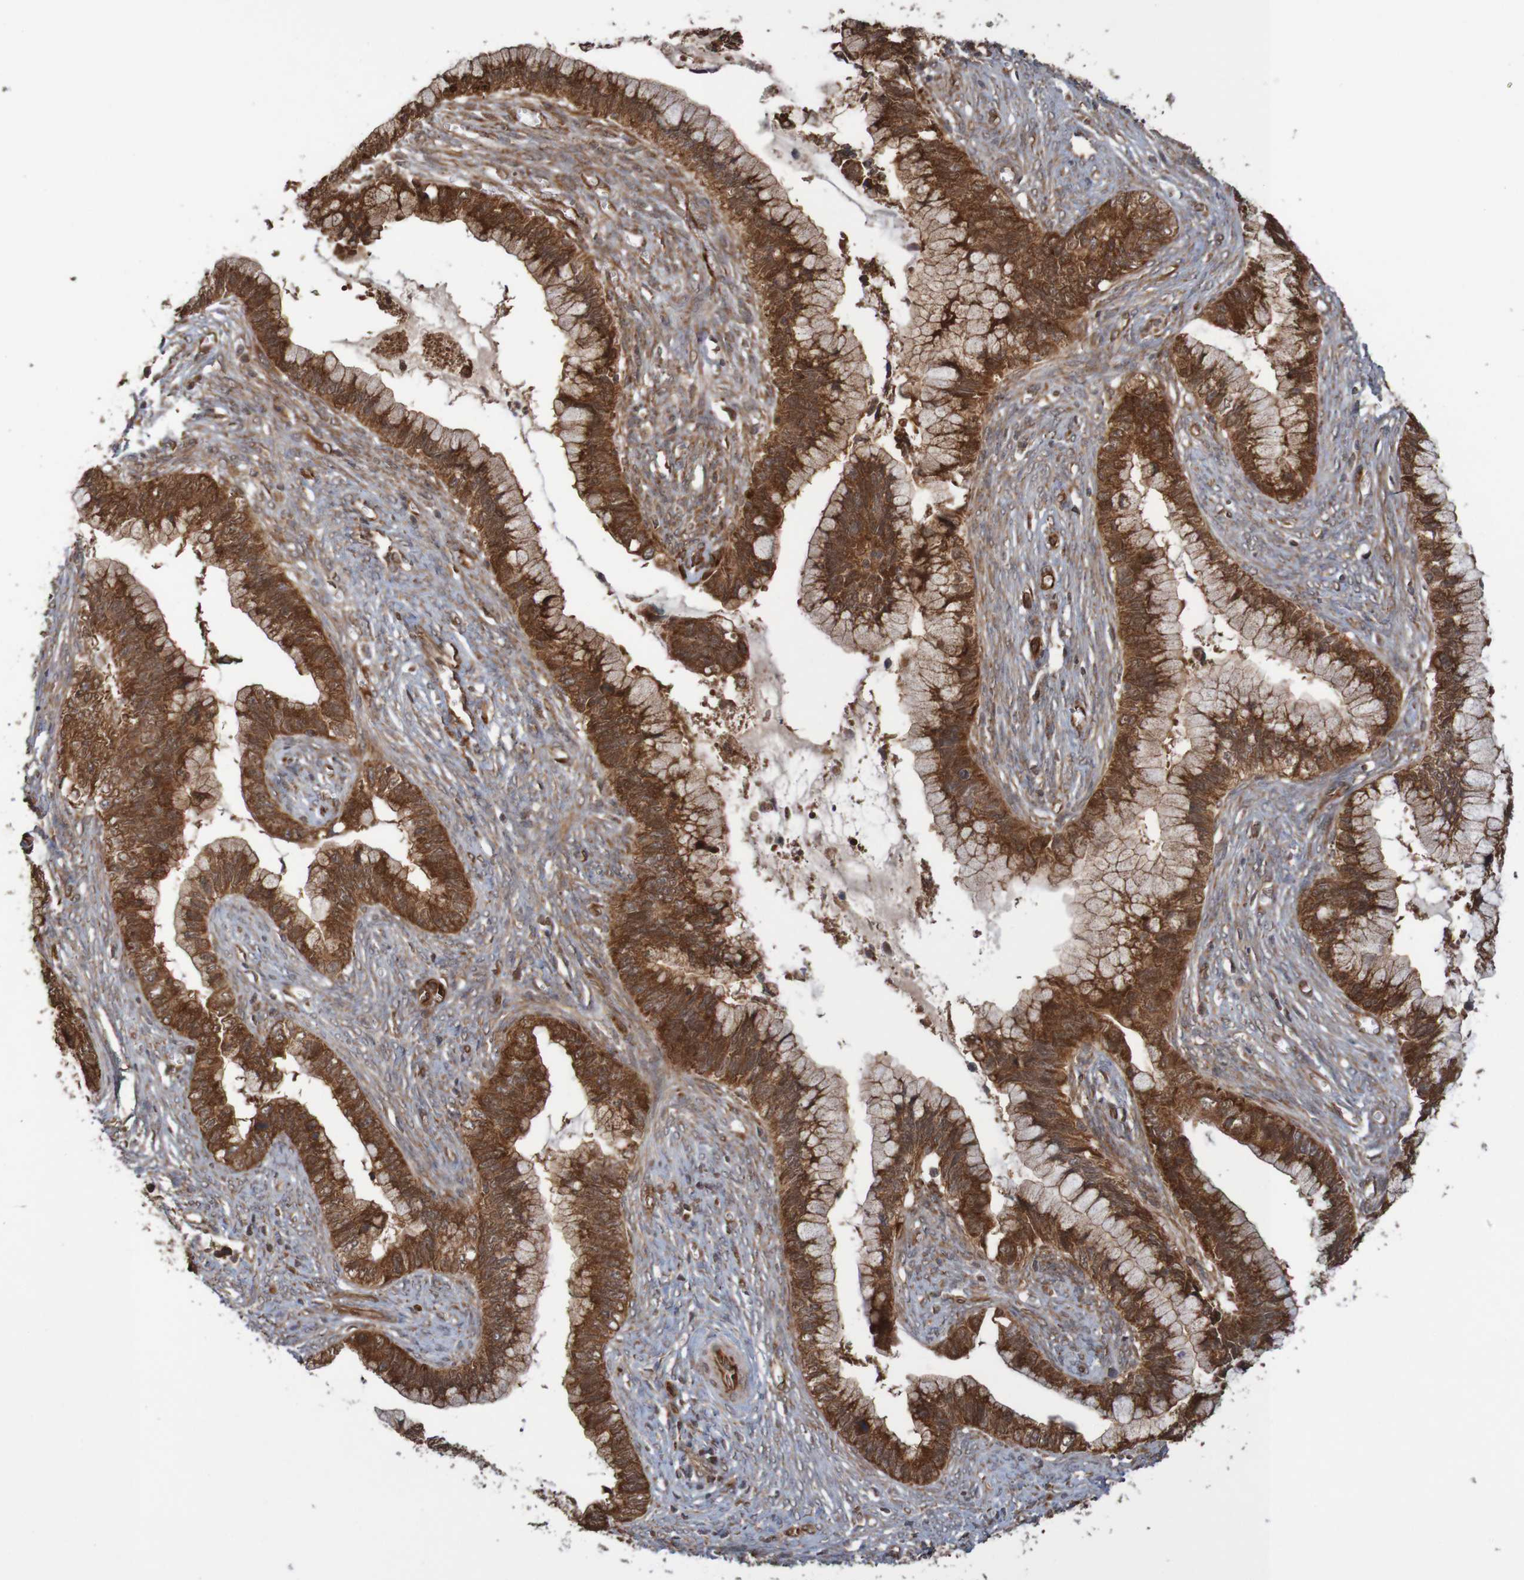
{"staining": {"intensity": "strong", "quantity": ">75%", "location": "cytoplasmic/membranous"}, "tissue": "cervical cancer", "cell_type": "Tumor cells", "image_type": "cancer", "snomed": [{"axis": "morphology", "description": "Adenocarcinoma, NOS"}, {"axis": "topography", "description": "Cervix"}], "caption": "A micrograph of cervical cancer stained for a protein exhibits strong cytoplasmic/membranous brown staining in tumor cells.", "gene": "MRPL52", "patient": {"sex": "female", "age": 44}}